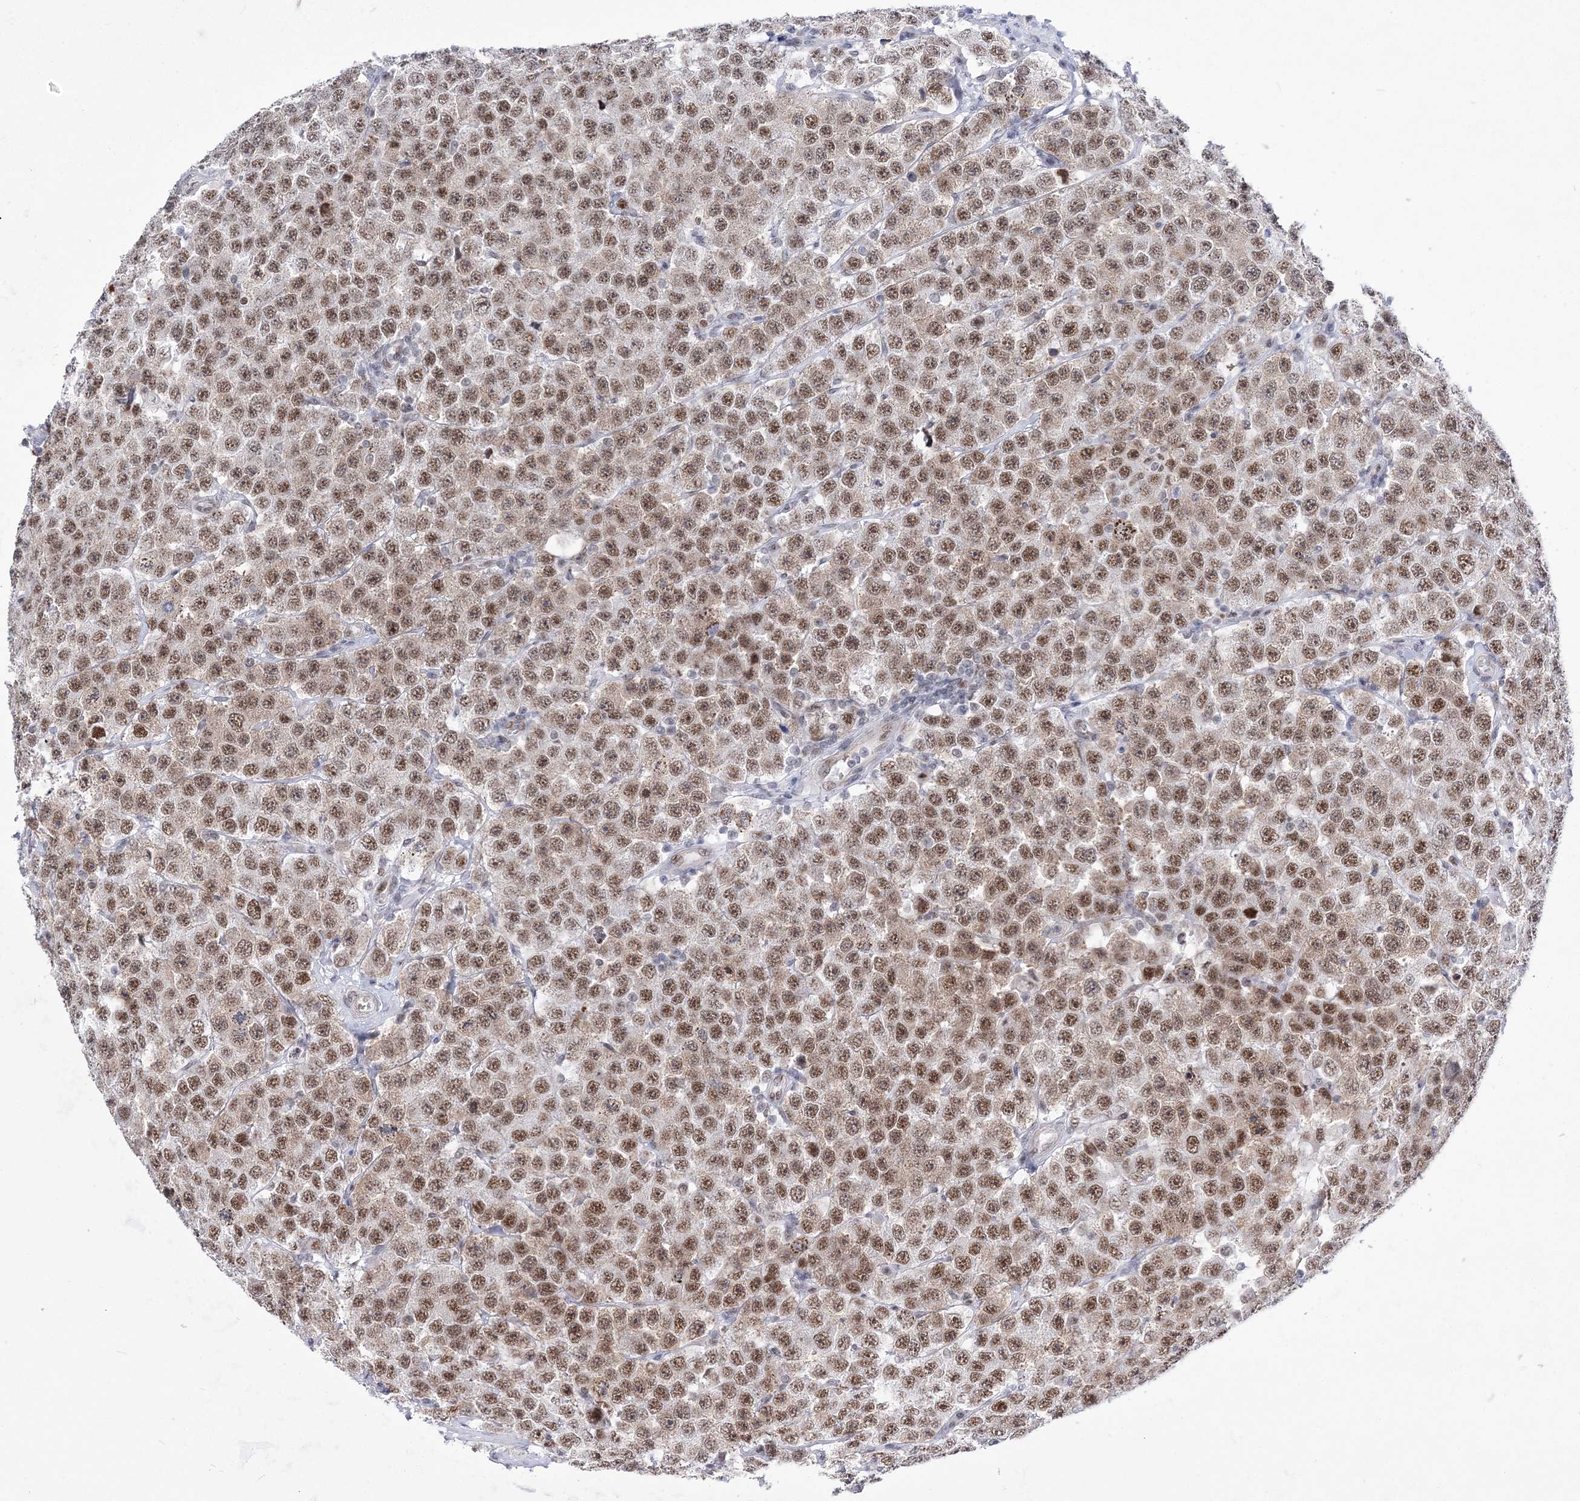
{"staining": {"intensity": "strong", "quantity": ">75%", "location": "nuclear"}, "tissue": "testis cancer", "cell_type": "Tumor cells", "image_type": "cancer", "snomed": [{"axis": "morphology", "description": "Seminoma, NOS"}, {"axis": "topography", "description": "Testis"}], "caption": "About >75% of tumor cells in human testis cancer (seminoma) reveal strong nuclear protein positivity as visualized by brown immunohistochemical staining.", "gene": "NSUN2", "patient": {"sex": "male", "age": 28}}